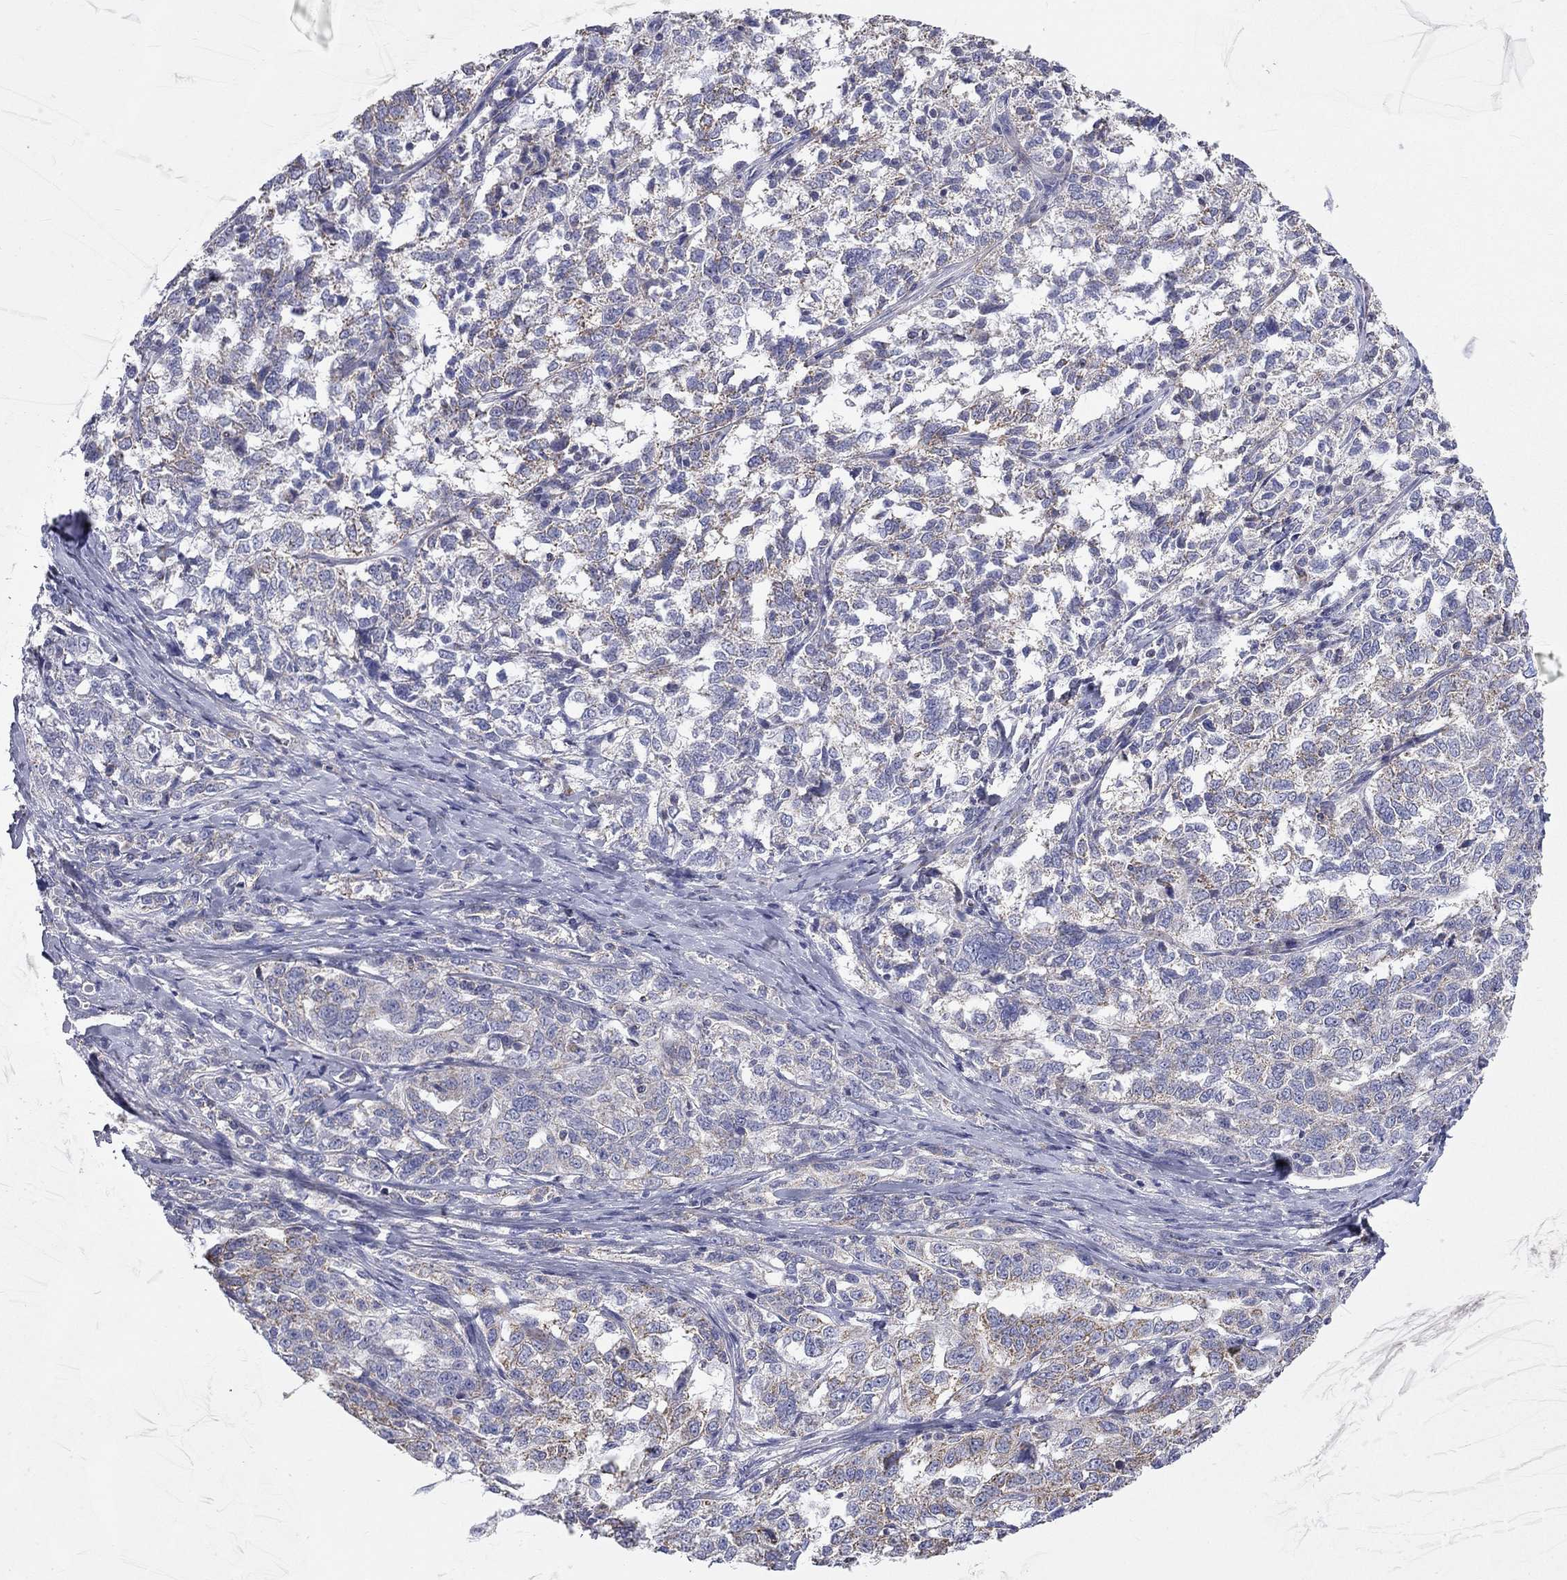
{"staining": {"intensity": "weak", "quantity": "<25%", "location": "cytoplasmic/membranous"}, "tissue": "ovarian cancer", "cell_type": "Tumor cells", "image_type": "cancer", "snomed": [{"axis": "morphology", "description": "Cystadenocarcinoma, serous, NOS"}, {"axis": "topography", "description": "Ovary"}], "caption": "A high-resolution histopathology image shows IHC staining of serous cystadenocarcinoma (ovarian), which displays no significant staining in tumor cells.", "gene": "RCAN1", "patient": {"sex": "female", "age": 71}}